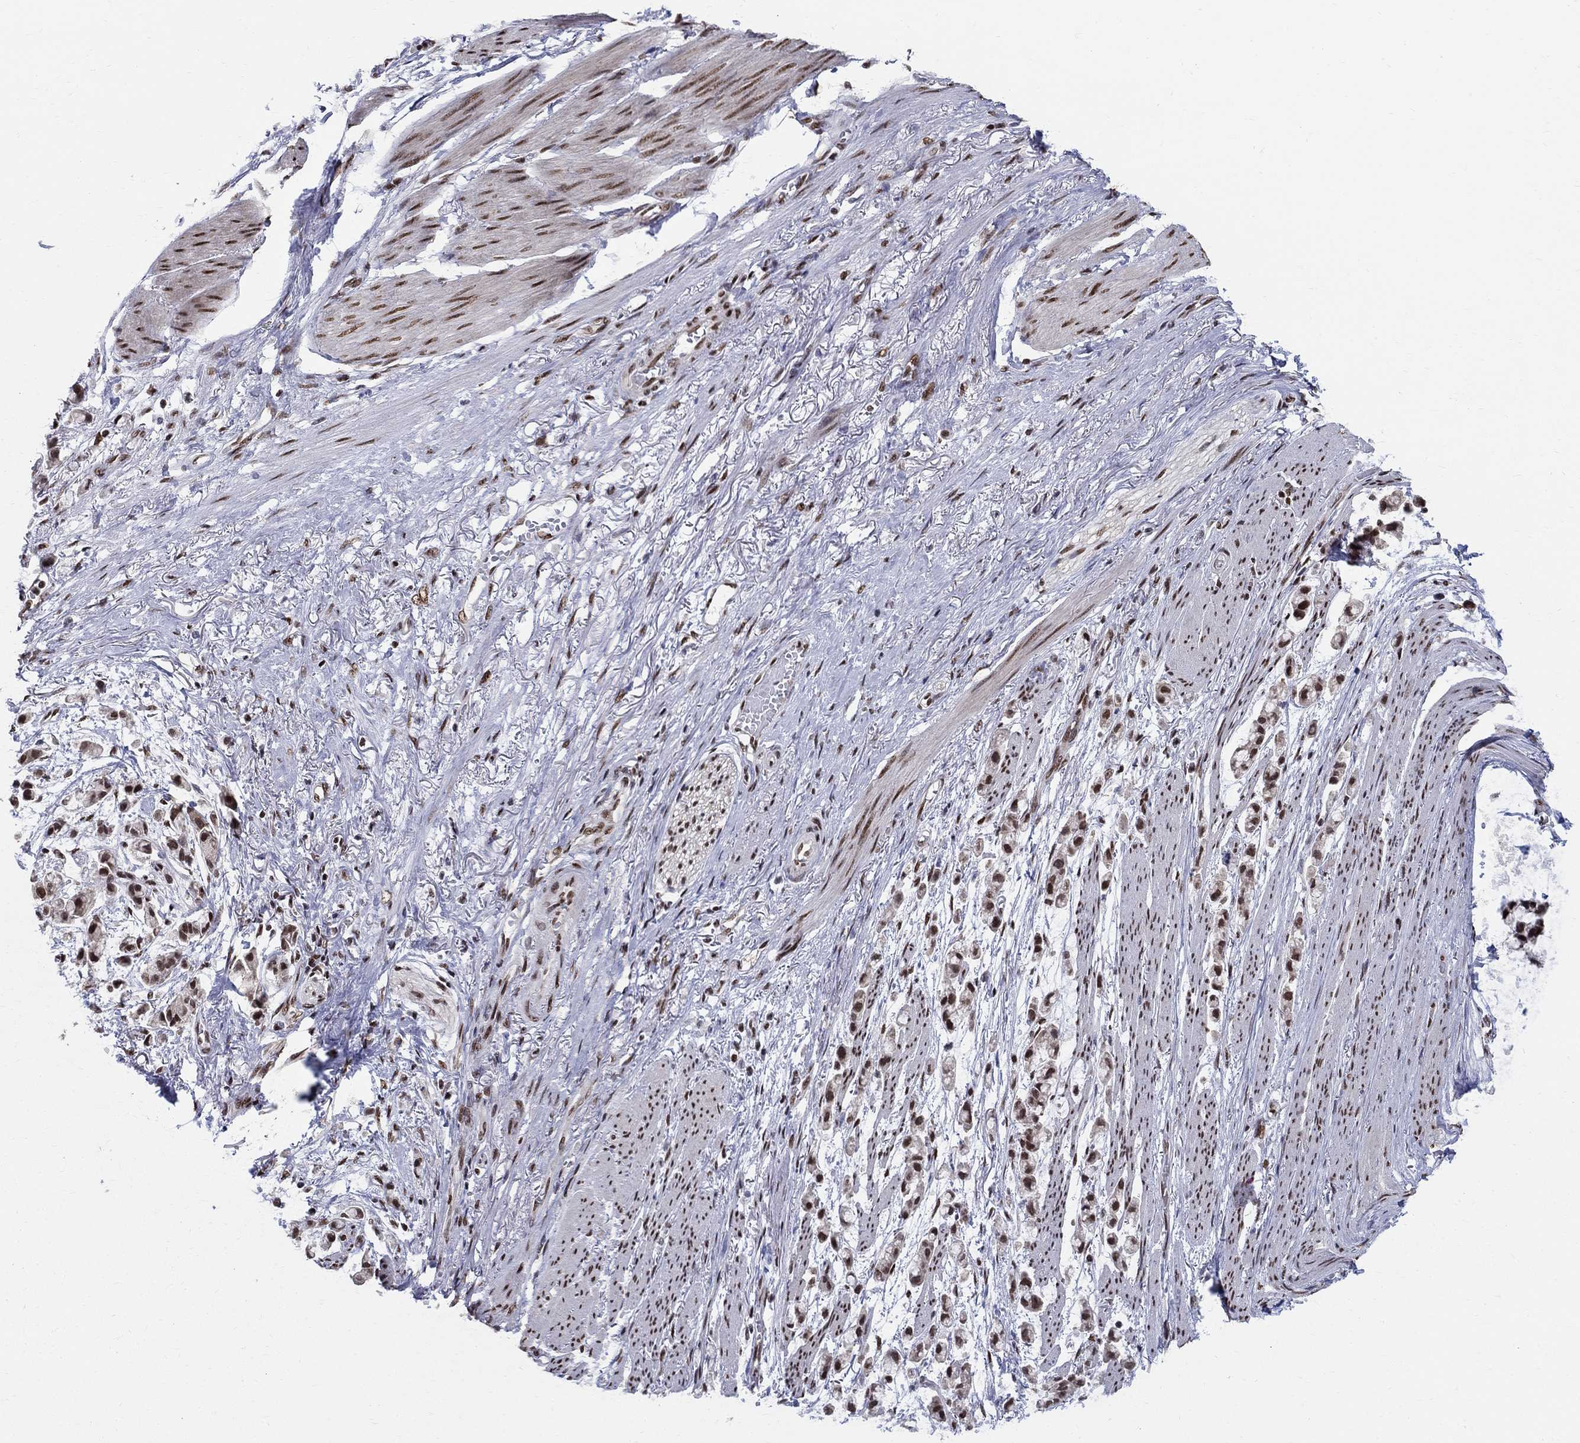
{"staining": {"intensity": "strong", "quantity": "25%-75%", "location": "nuclear"}, "tissue": "stomach cancer", "cell_type": "Tumor cells", "image_type": "cancer", "snomed": [{"axis": "morphology", "description": "Adenocarcinoma, NOS"}, {"axis": "topography", "description": "Stomach"}], "caption": "The histopathology image demonstrates a brown stain indicating the presence of a protein in the nuclear of tumor cells in stomach cancer (adenocarcinoma).", "gene": "FBXO16", "patient": {"sex": "female", "age": 81}}